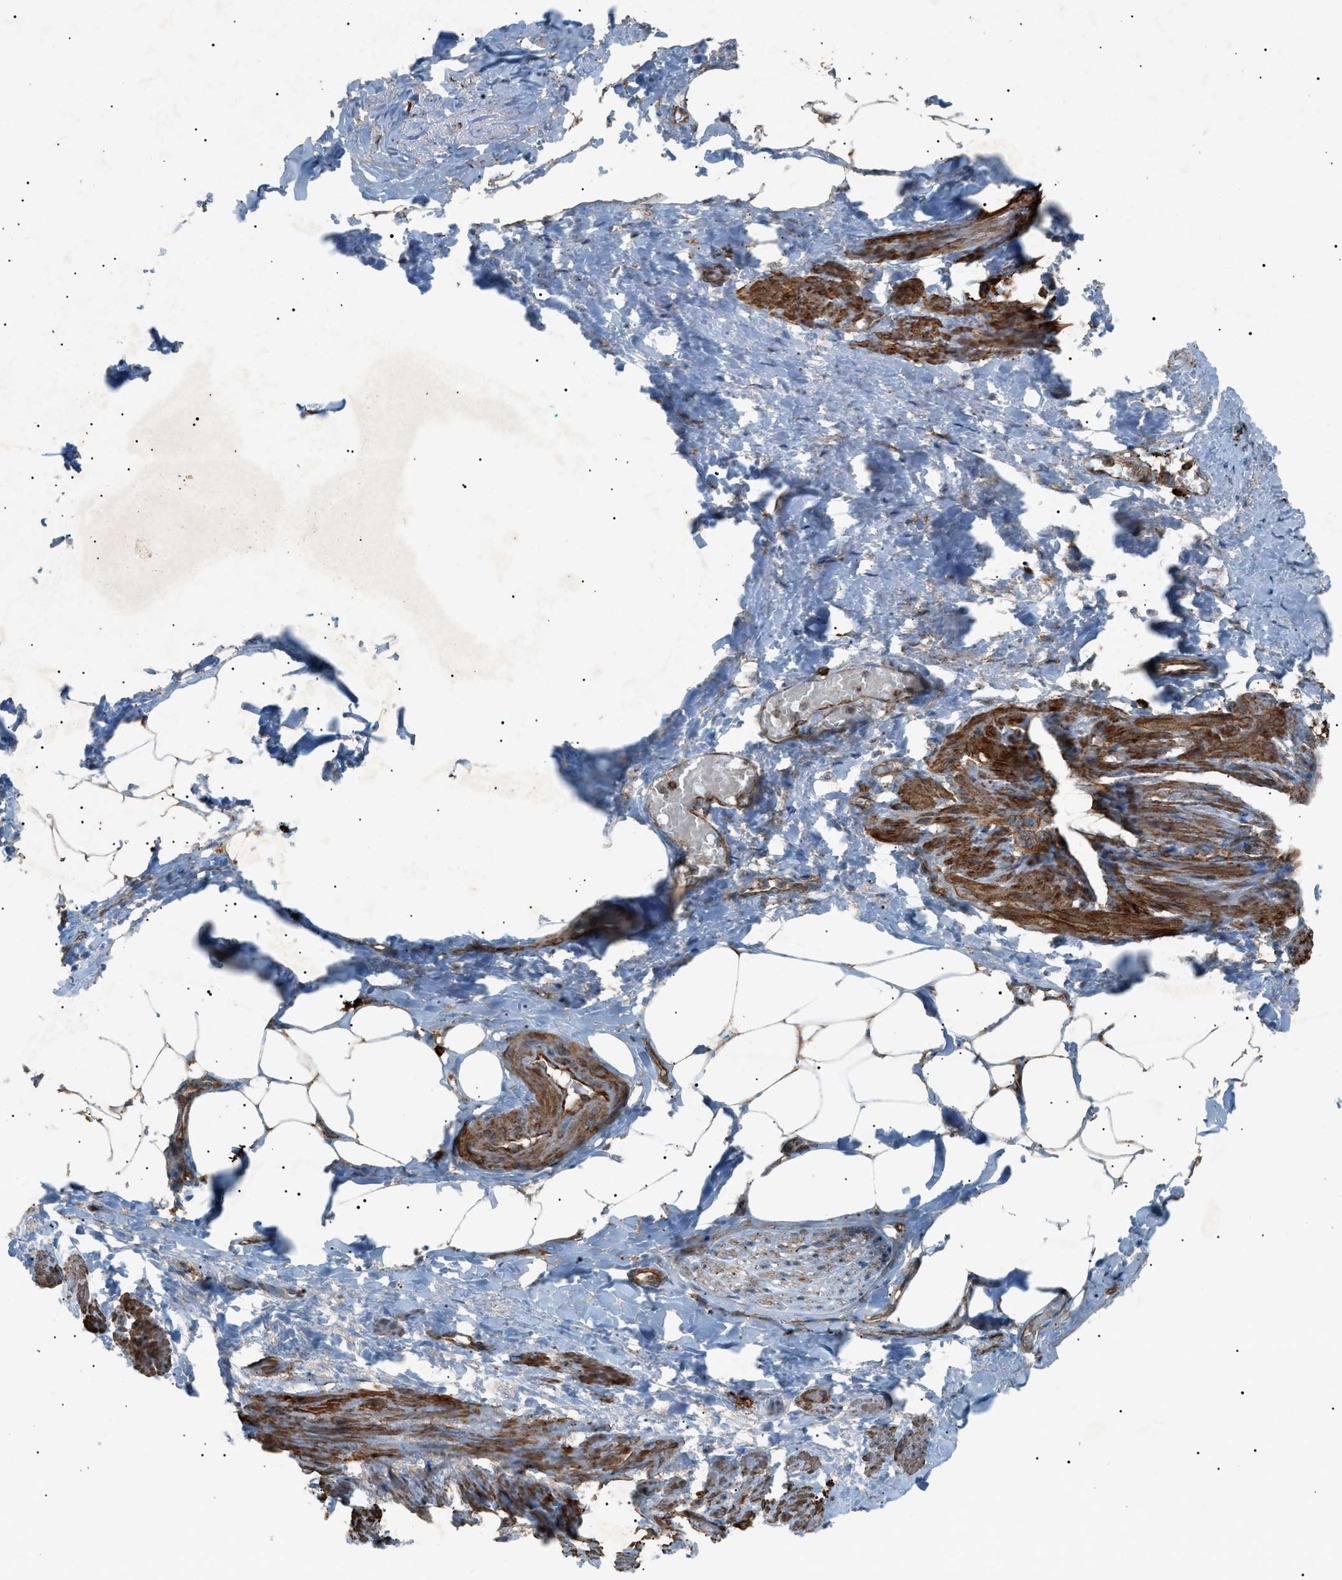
{"staining": {"intensity": "strong", "quantity": ">75%", "location": "cytoplasmic/membranous"}, "tissue": "adipose tissue", "cell_type": "Adipocytes", "image_type": "normal", "snomed": [{"axis": "morphology", "description": "Normal tissue, NOS"}, {"axis": "topography", "description": "Soft tissue"}, {"axis": "topography", "description": "Vascular tissue"}], "caption": "Immunohistochemistry (IHC) (DAB (3,3'-diaminobenzidine)) staining of benign human adipose tissue shows strong cytoplasmic/membranous protein staining in approximately >75% of adipocytes. Immunohistochemistry (IHC) stains the protein in brown and the nuclei are stained blue.", "gene": "C1GALT1C1", "patient": {"sex": "female", "age": 35}}